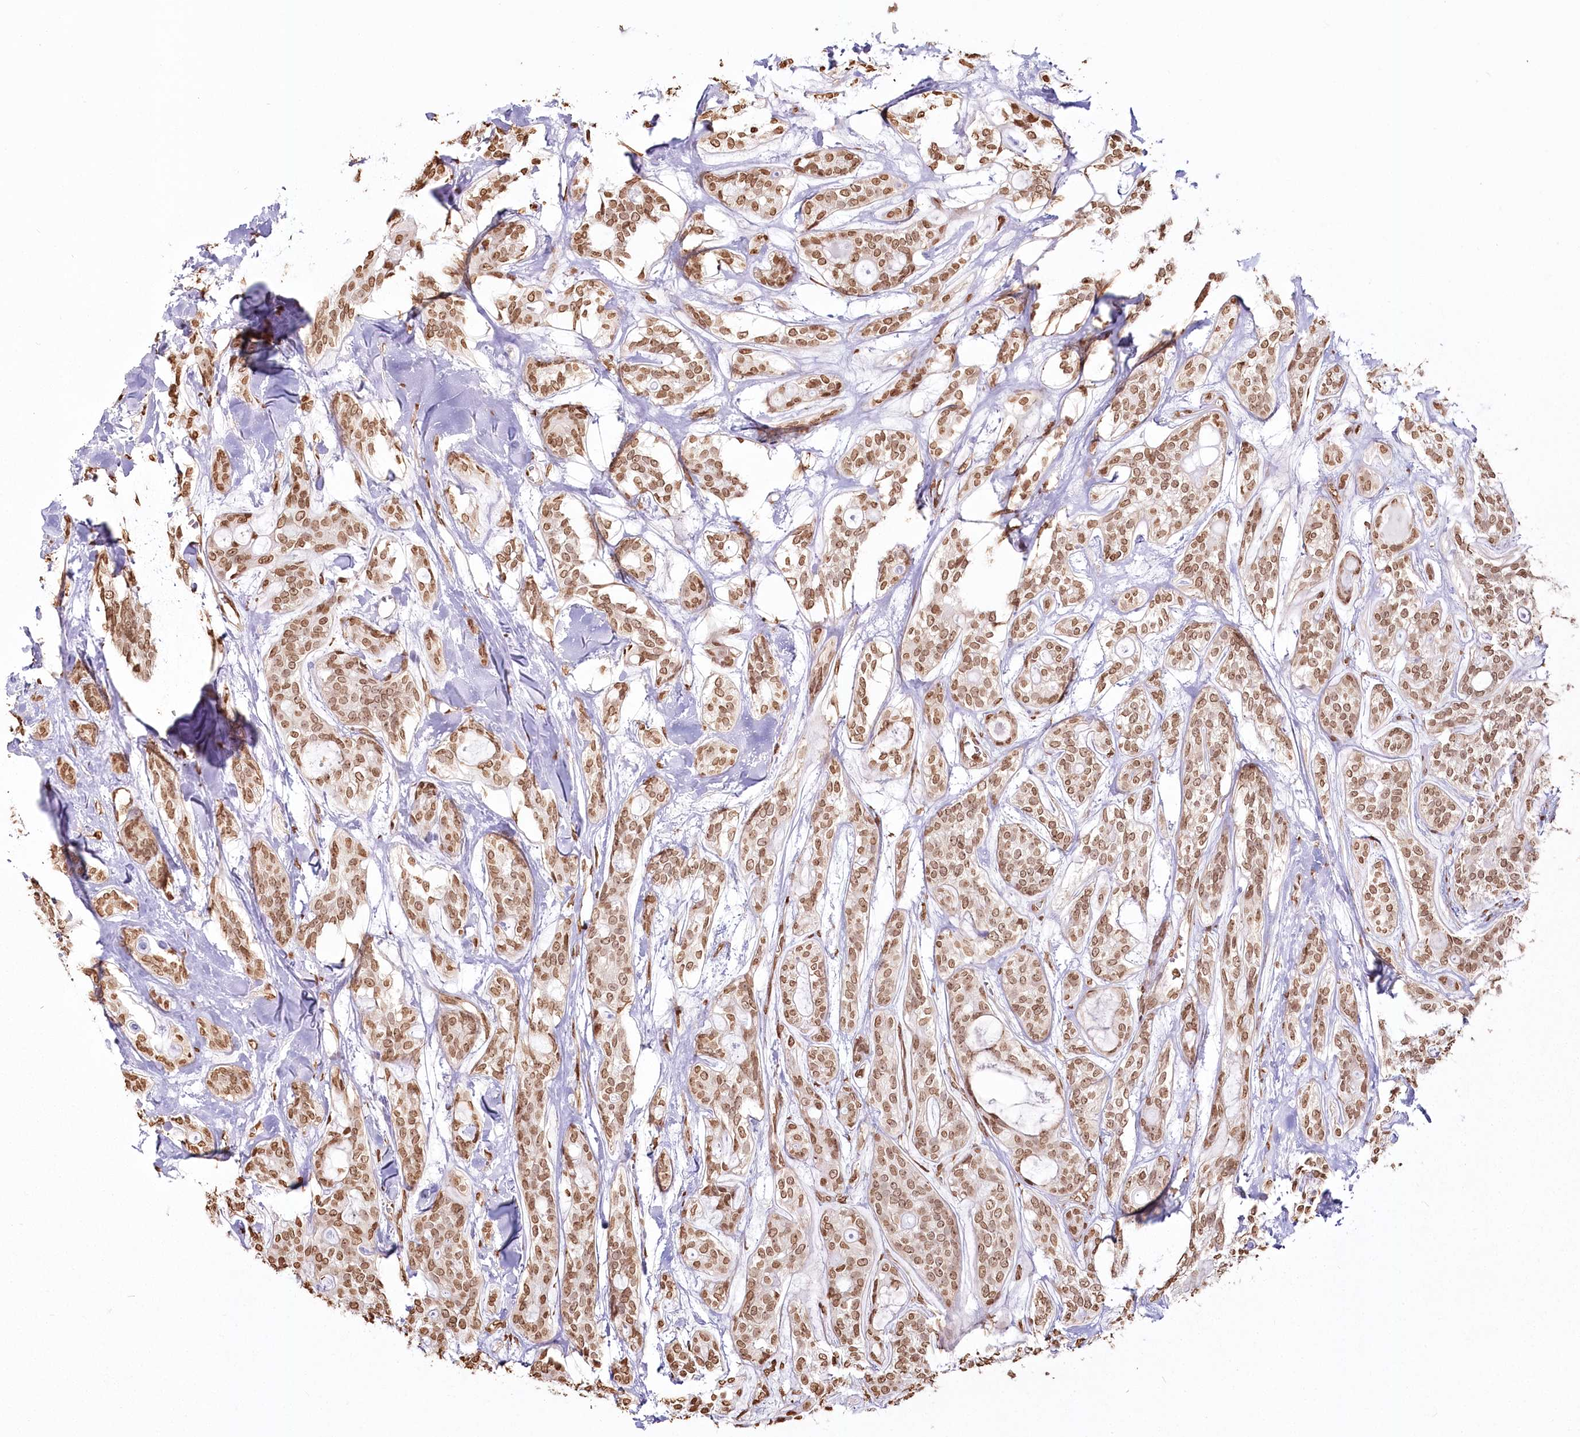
{"staining": {"intensity": "moderate", "quantity": ">75%", "location": "nuclear"}, "tissue": "head and neck cancer", "cell_type": "Tumor cells", "image_type": "cancer", "snomed": [{"axis": "morphology", "description": "Adenocarcinoma, NOS"}, {"axis": "topography", "description": "Head-Neck"}], "caption": "Human head and neck adenocarcinoma stained with a protein marker demonstrates moderate staining in tumor cells.", "gene": "FAM13A", "patient": {"sex": "male", "age": 66}}